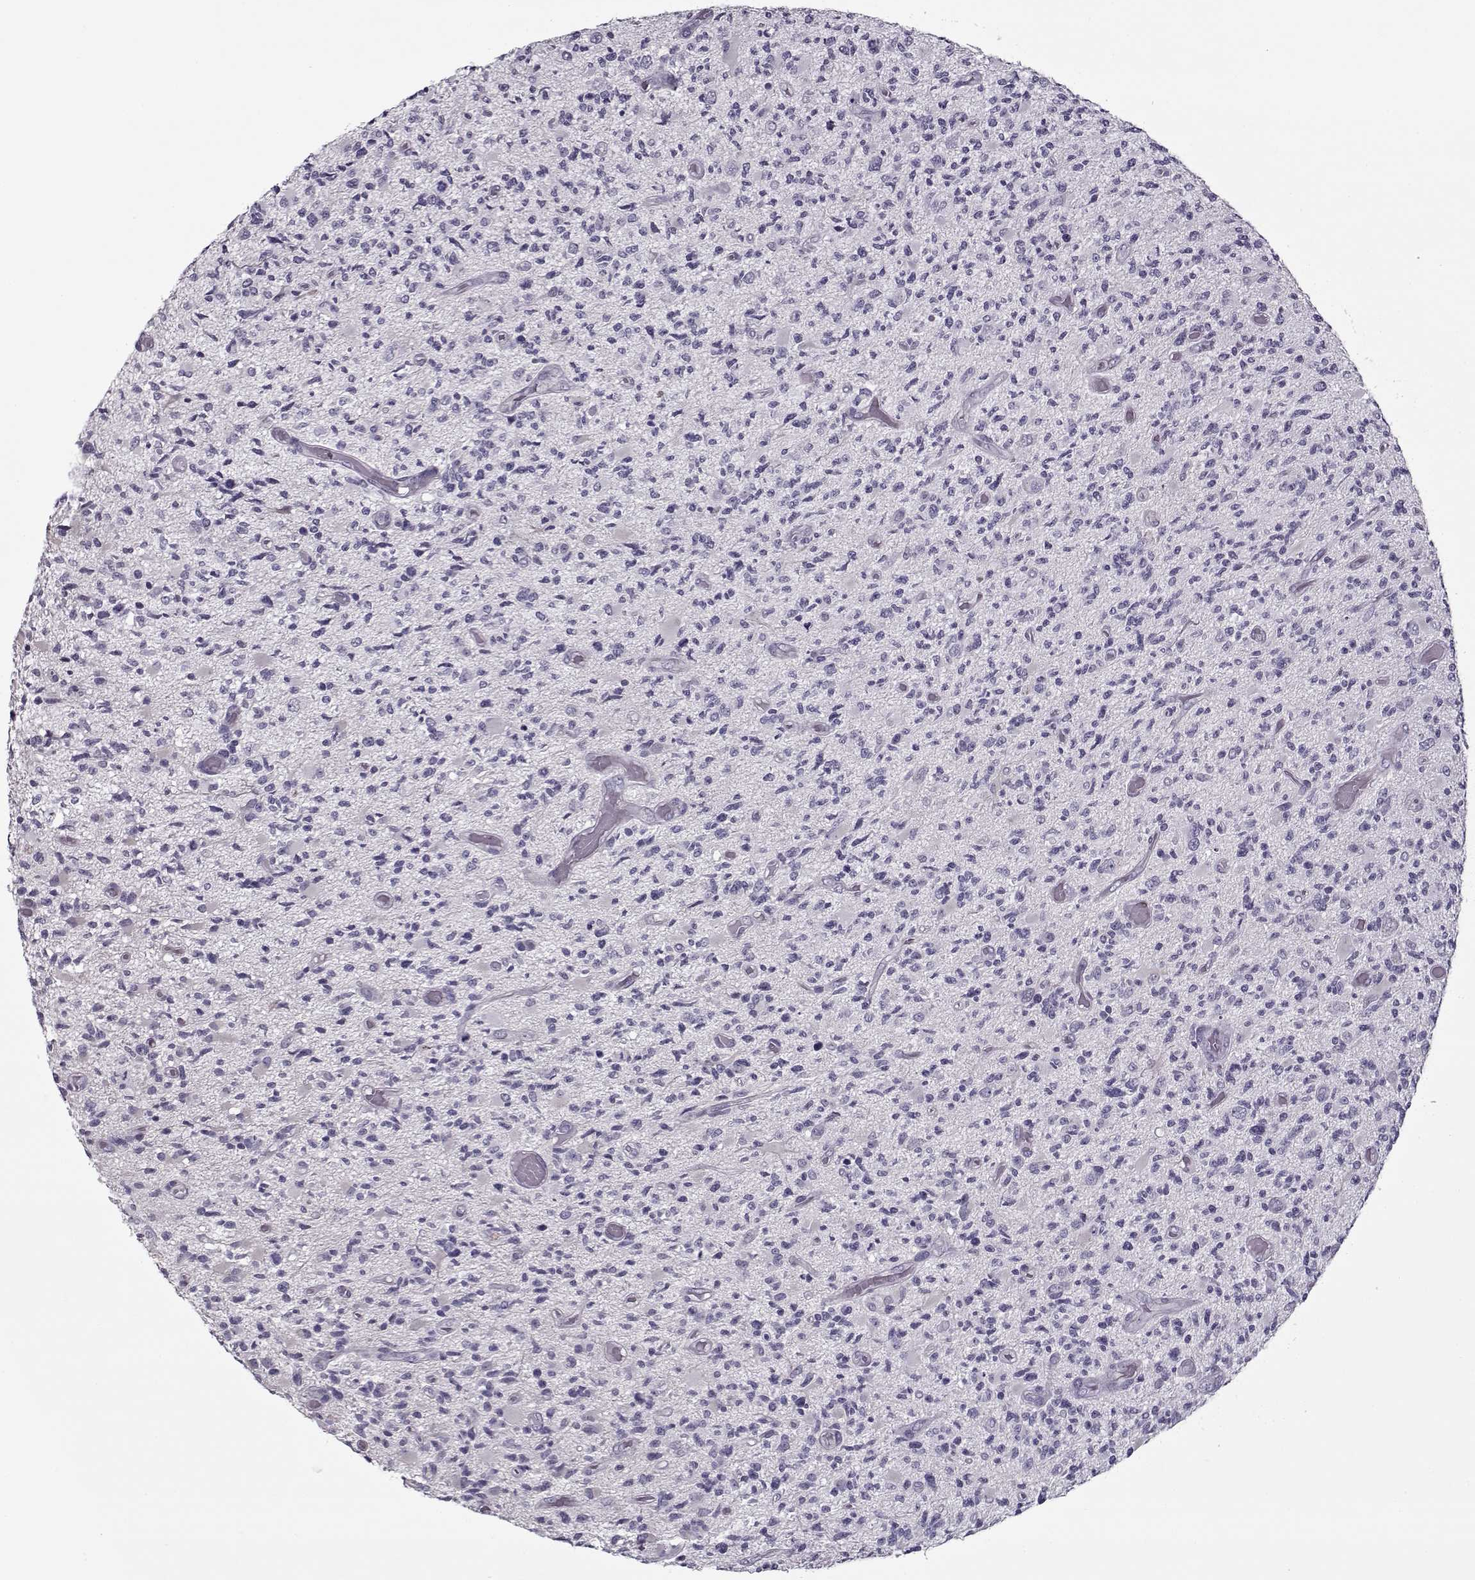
{"staining": {"intensity": "negative", "quantity": "none", "location": "none"}, "tissue": "glioma", "cell_type": "Tumor cells", "image_type": "cancer", "snomed": [{"axis": "morphology", "description": "Glioma, malignant, High grade"}, {"axis": "topography", "description": "Brain"}], "caption": "High power microscopy image of an immunohistochemistry (IHC) micrograph of malignant glioma (high-grade), revealing no significant expression in tumor cells. (Brightfield microscopy of DAB IHC at high magnification).", "gene": "CIBAR1", "patient": {"sex": "female", "age": 63}}